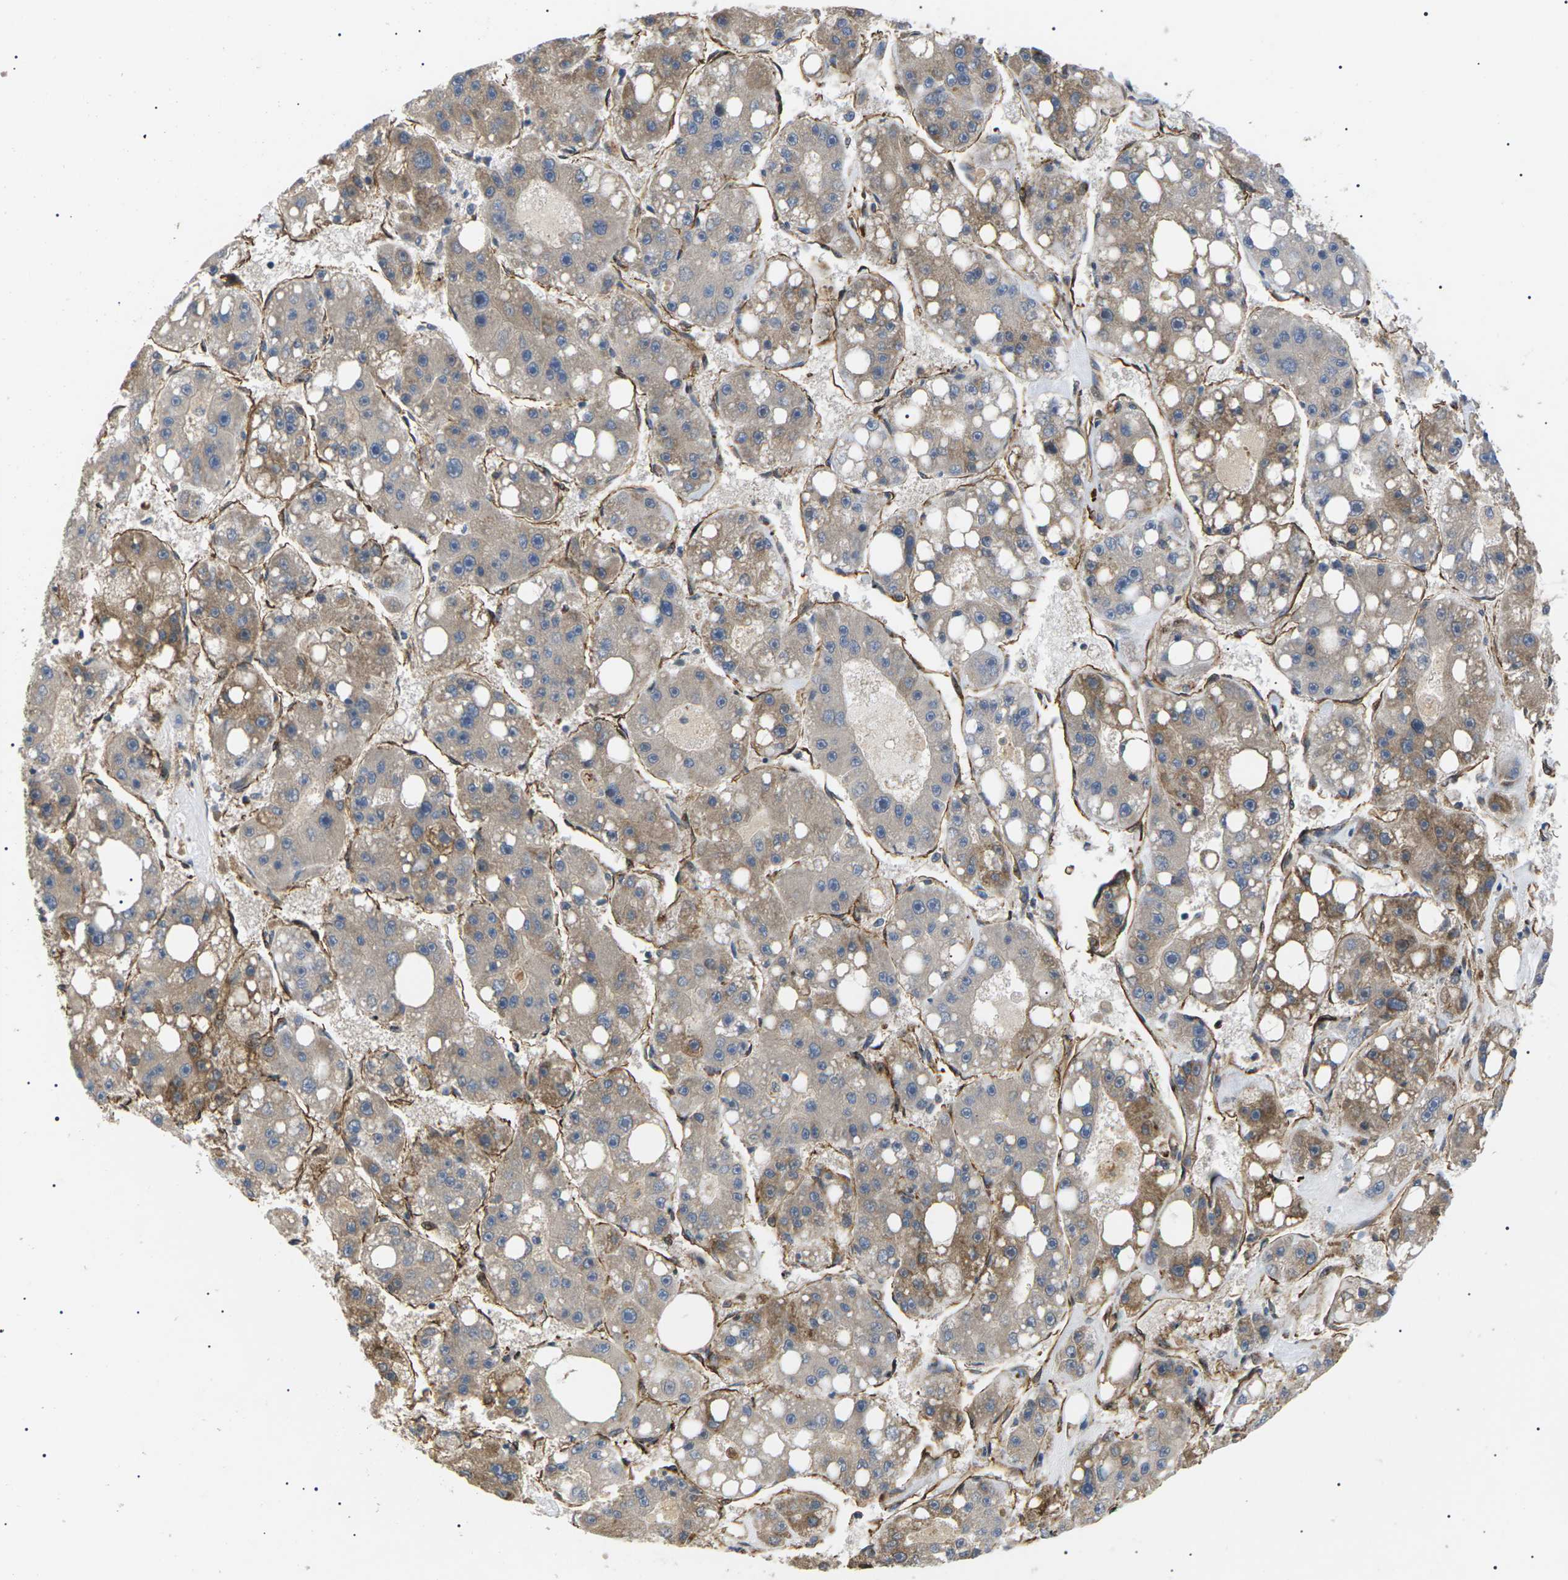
{"staining": {"intensity": "moderate", "quantity": "<25%", "location": "cytoplasmic/membranous"}, "tissue": "liver cancer", "cell_type": "Tumor cells", "image_type": "cancer", "snomed": [{"axis": "morphology", "description": "Carcinoma, Hepatocellular, NOS"}, {"axis": "topography", "description": "Liver"}], "caption": "A high-resolution micrograph shows immunohistochemistry (IHC) staining of hepatocellular carcinoma (liver), which exhibits moderate cytoplasmic/membranous positivity in approximately <25% of tumor cells. The staining was performed using DAB (3,3'-diaminobenzidine) to visualize the protein expression in brown, while the nuclei were stained in blue with hematoxylin (Magnification: 20x).", "gene": "TMTC4", "patient": {"sex": "female", "age": 61}}